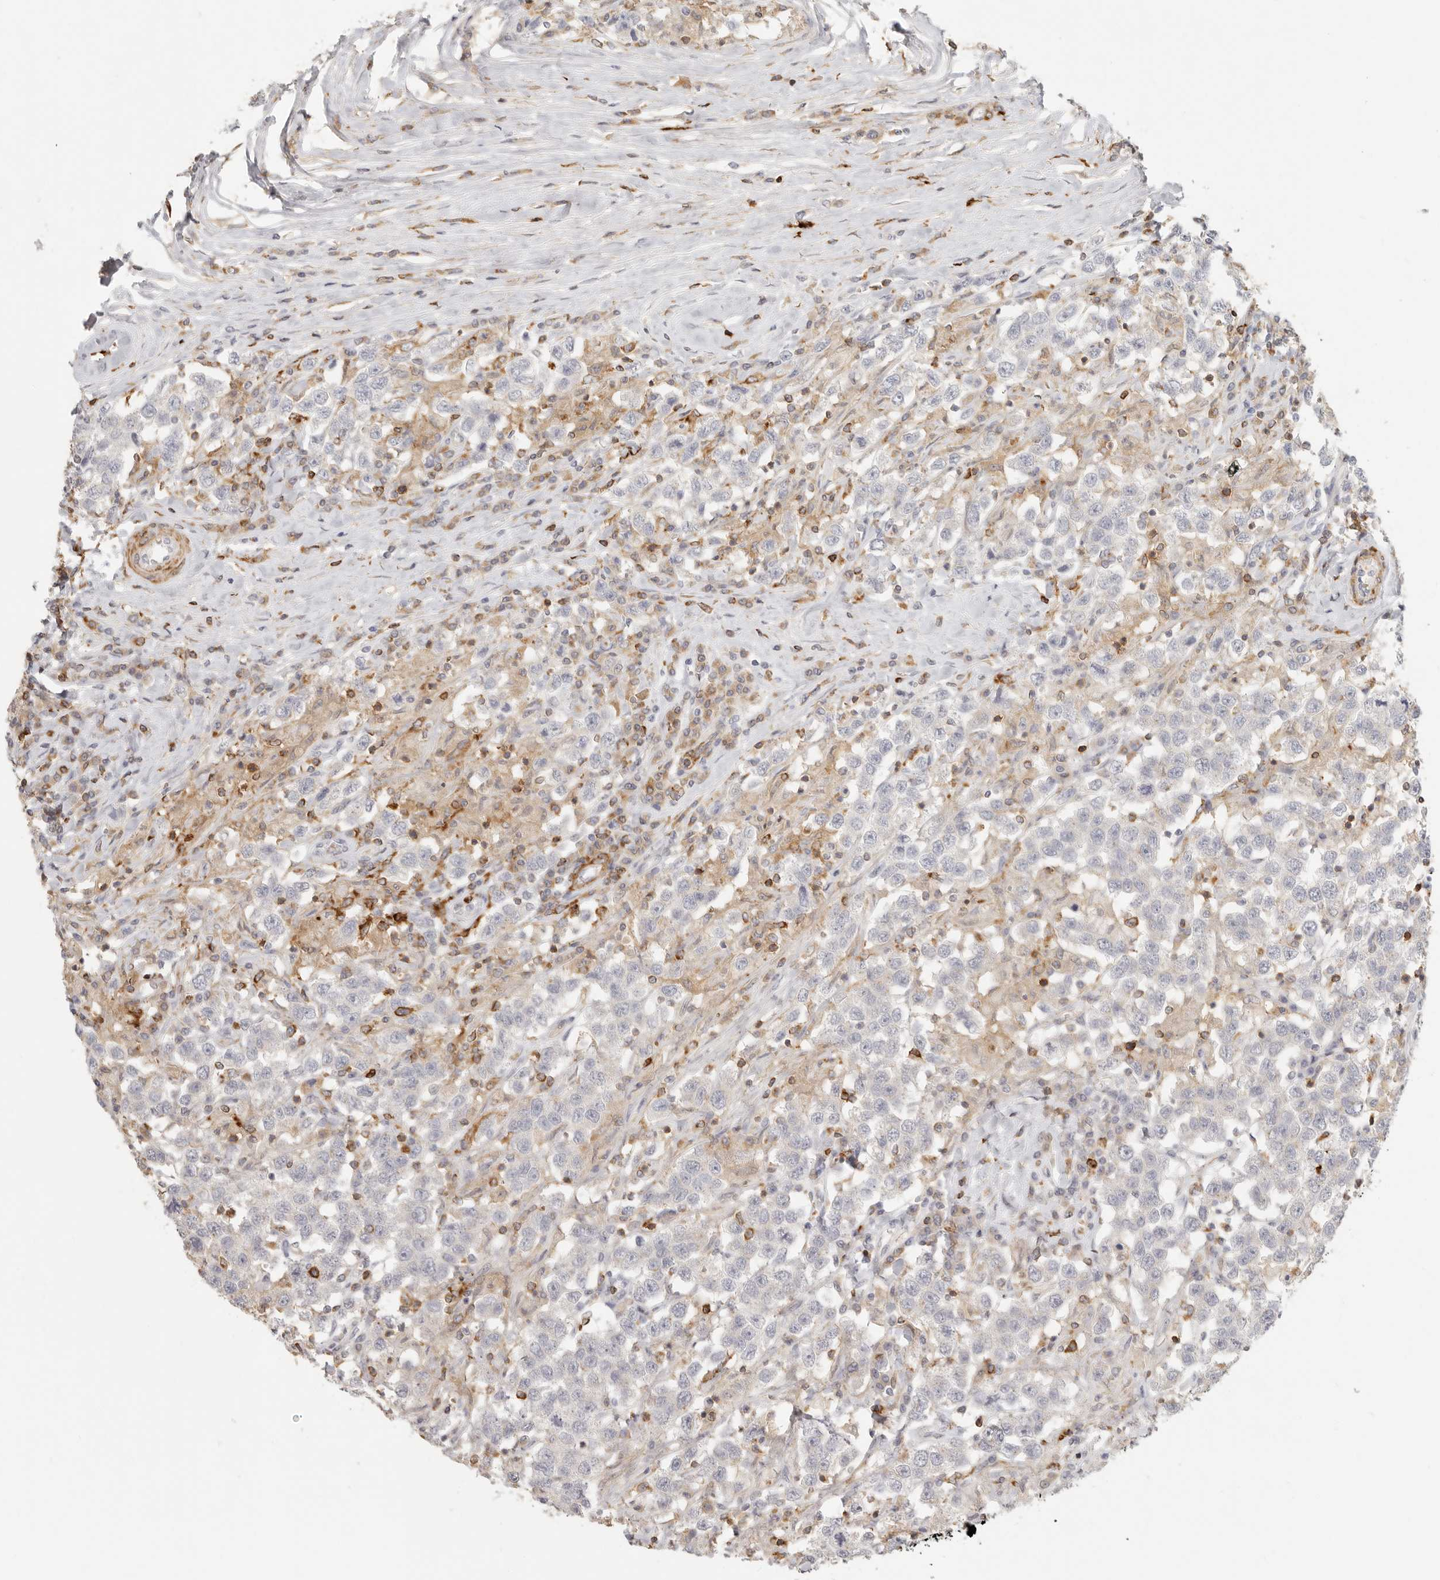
{"staining": {"intensity": "negative", "quantity": "none", "location": "none"}, "tissue": "testis cancer", "cell_type": "Tumor cells", "image_type": "cancer", "snomed": [{"axis": "morphology", "description": "Seminoma, NOS"}, {"axis": "topography", "description": "Testis"}], "caption": "Immunohistochemistry (IHC) photomicrograph of neoplastic tissue: testis cancer stained with DAB (3,3'-diaminobenzidine) demonstrates no significant protein staining in tumor cells.", "gene": "NIBAN1", "patient": {"sex": "male", "age": 41}}